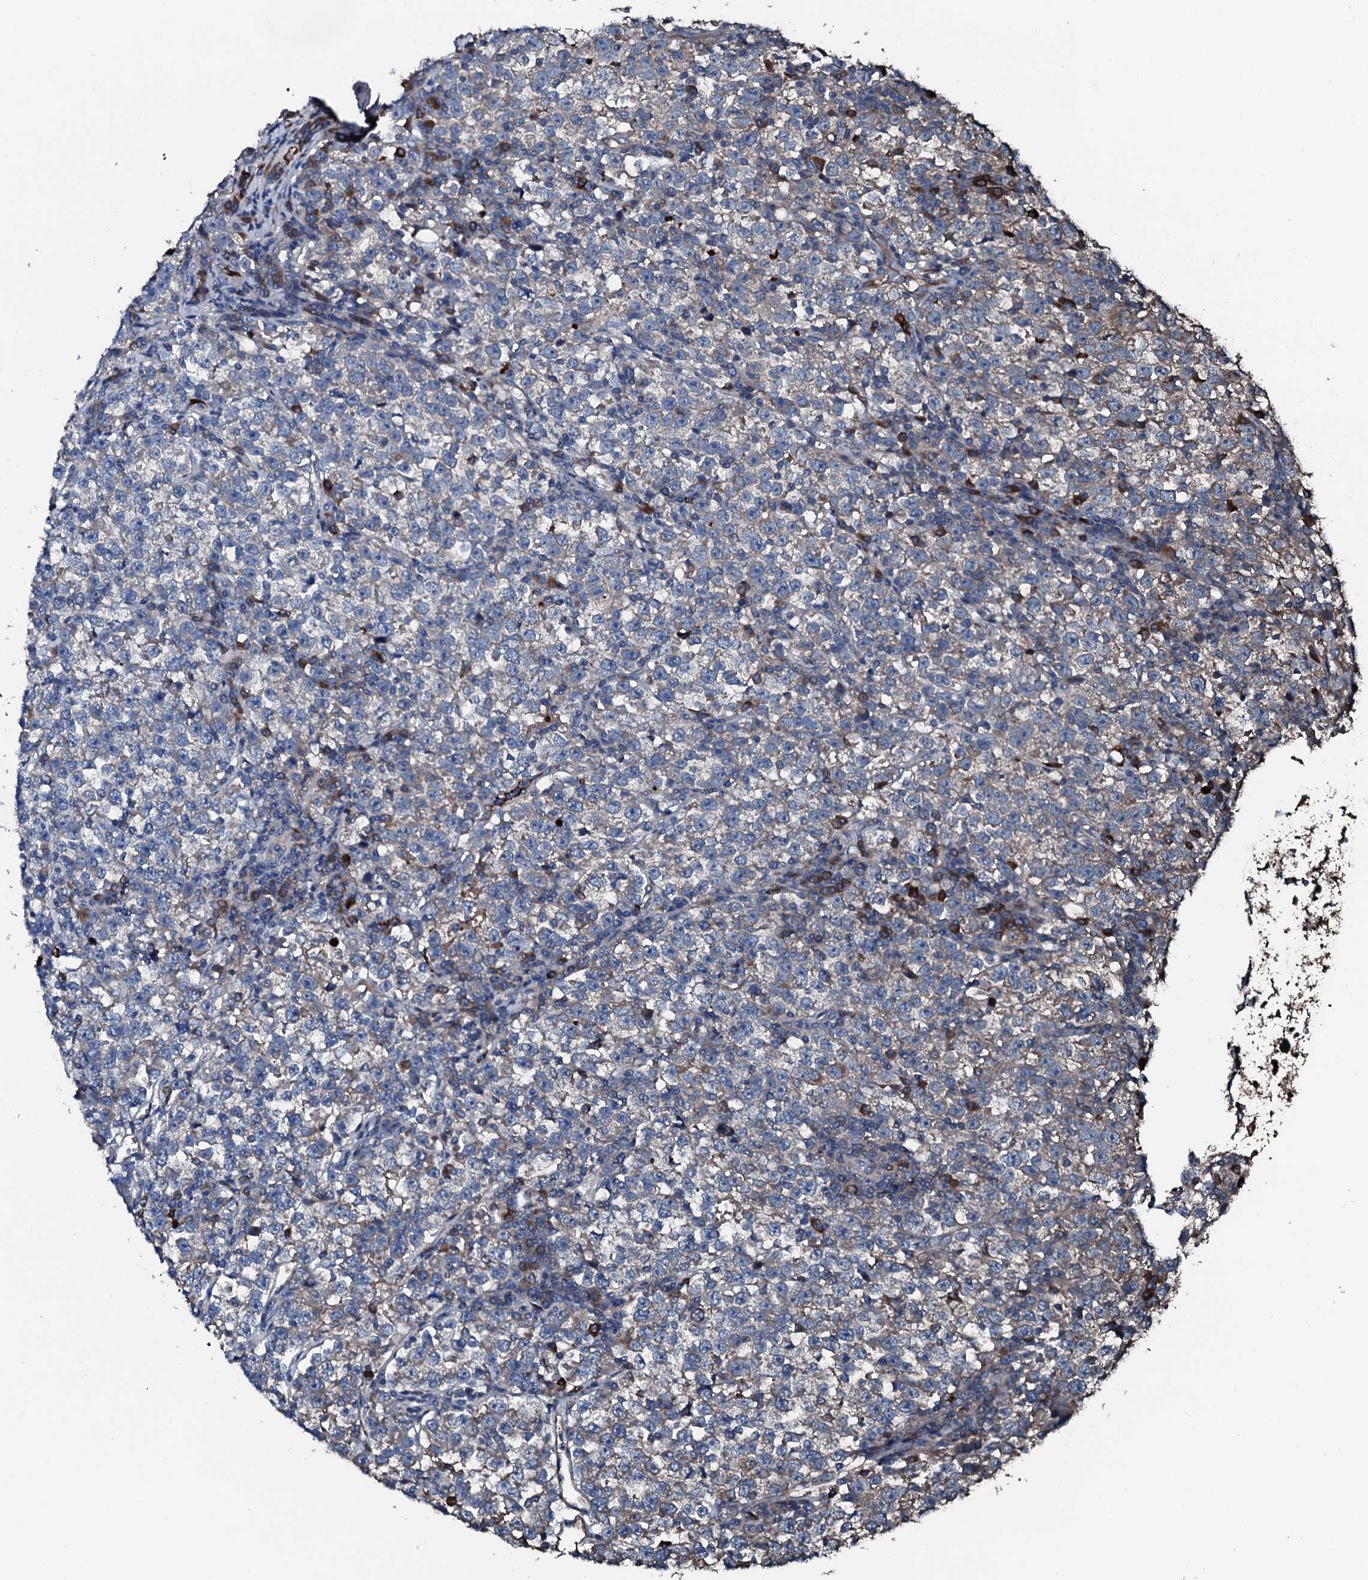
{"staining": {"intensity": "weak", "quantity": "<25%", "location": "cytoplasmic/membranous"}, "tissue": "testis cancer", "cell_type": "Tumor cells", "image_type": "cancer", "snomed": [{"axis": "morphology", "description": "Normal tissue, NOS"}, {"axis": "morphology", "description": "Seminoma, NOS"}, {"axis": "topography", "description": "Testis"}], "caption": "Testis cancer stained for a protein using IHC displays no expression tumor cells.", "gene": "AARS1", "patient": {"sex": "male", "age": 43}}